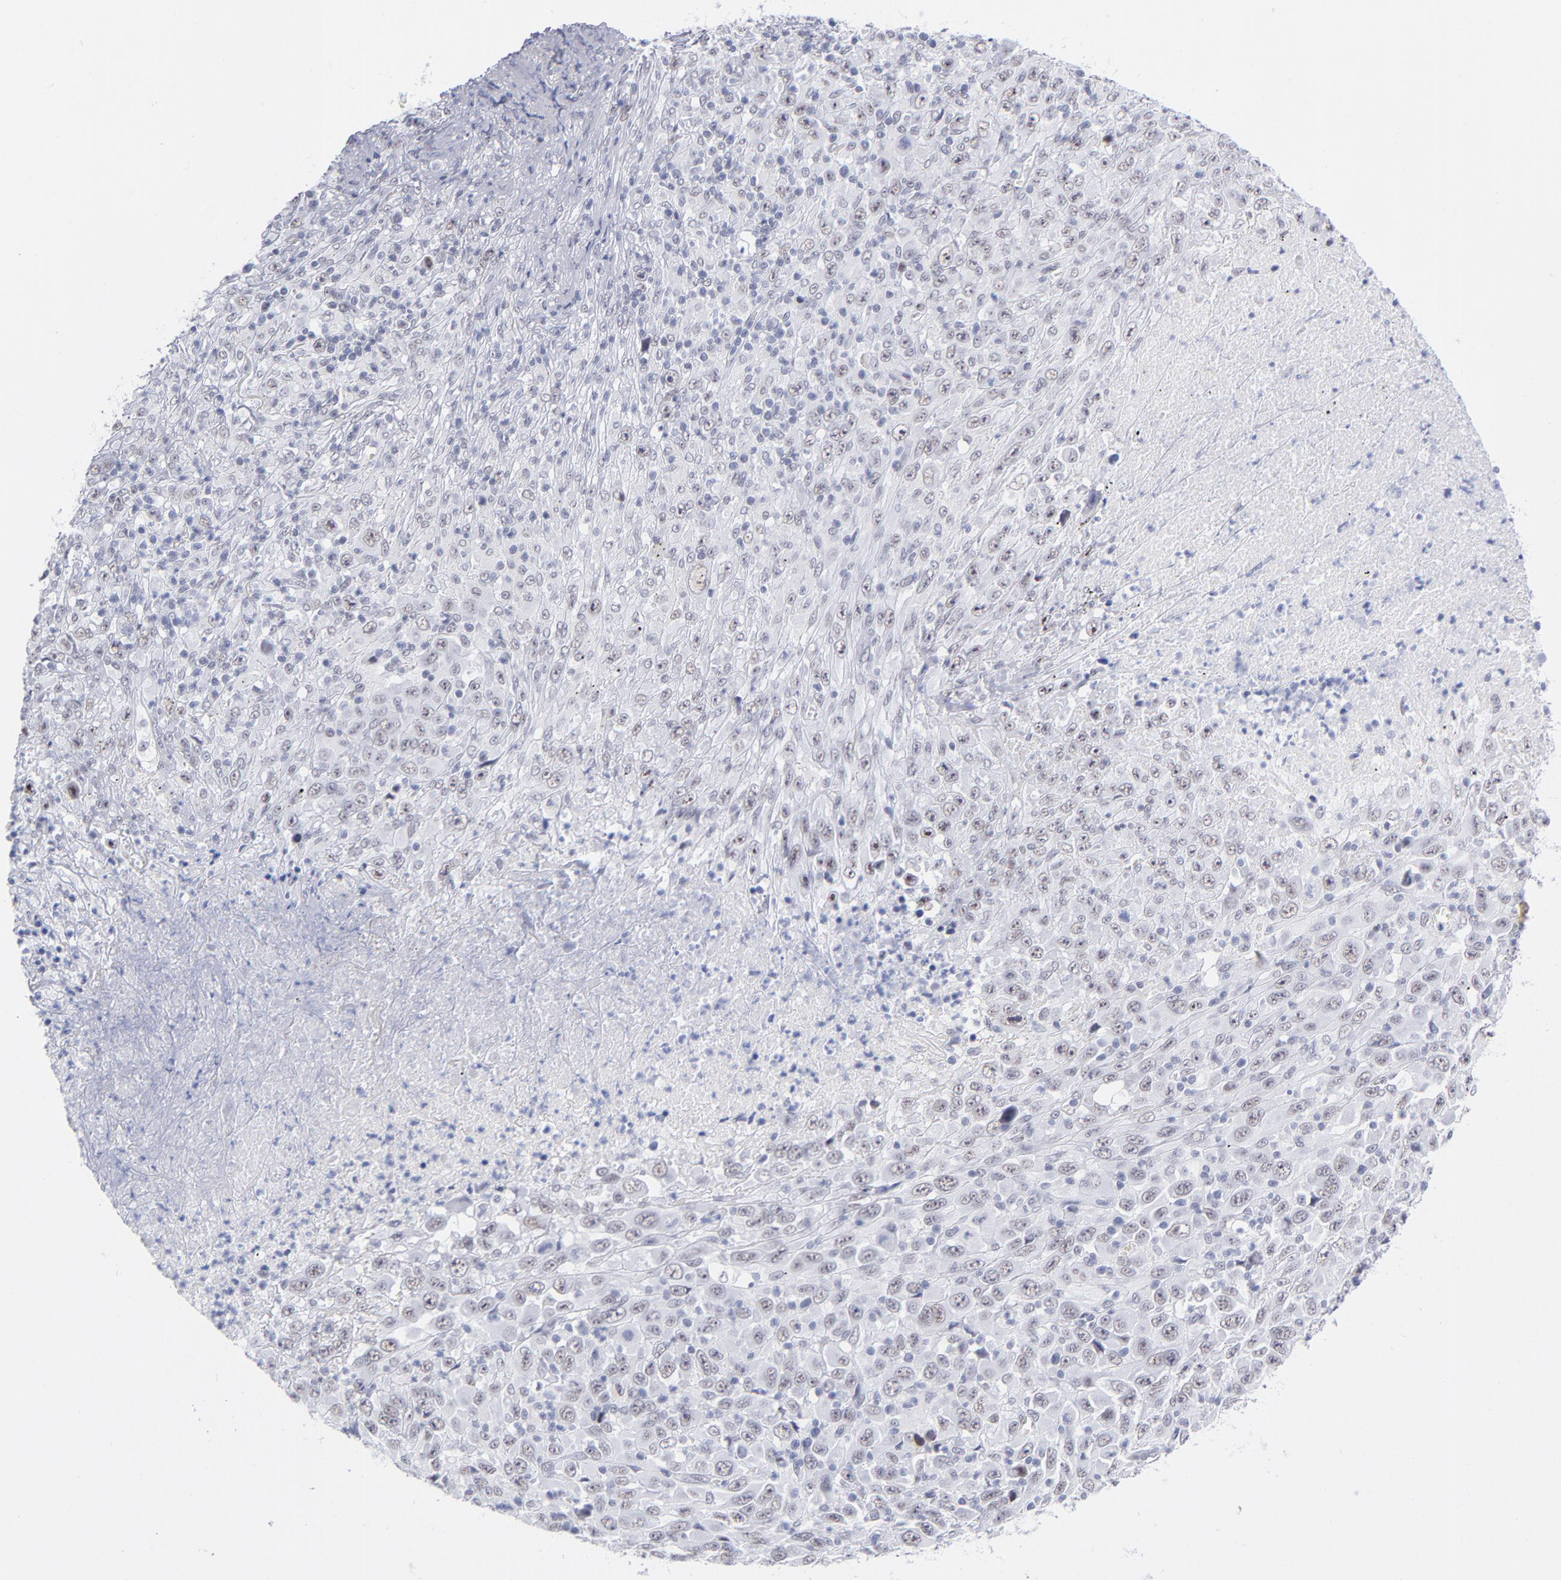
{"staining": {"intensity": "weak", "quantity": "<25%", "location": "nuclear"}, "tissue": "melanoma", "cell_type": "Tumor cells", "image_type": "cancer", "snomed": [{"axis": "morphology", "description": "Malignant melanoma, Metastatic site"}, {"axis": "topography", "description": "Skin"}], "caption": "Immunohistochemistry (IHC) of human melanoma exhibits no expression in tumor cells. Nuclei are stained in blue.", "gene": "SNRPB", "patient": {"sex": "female", "age": 56}}